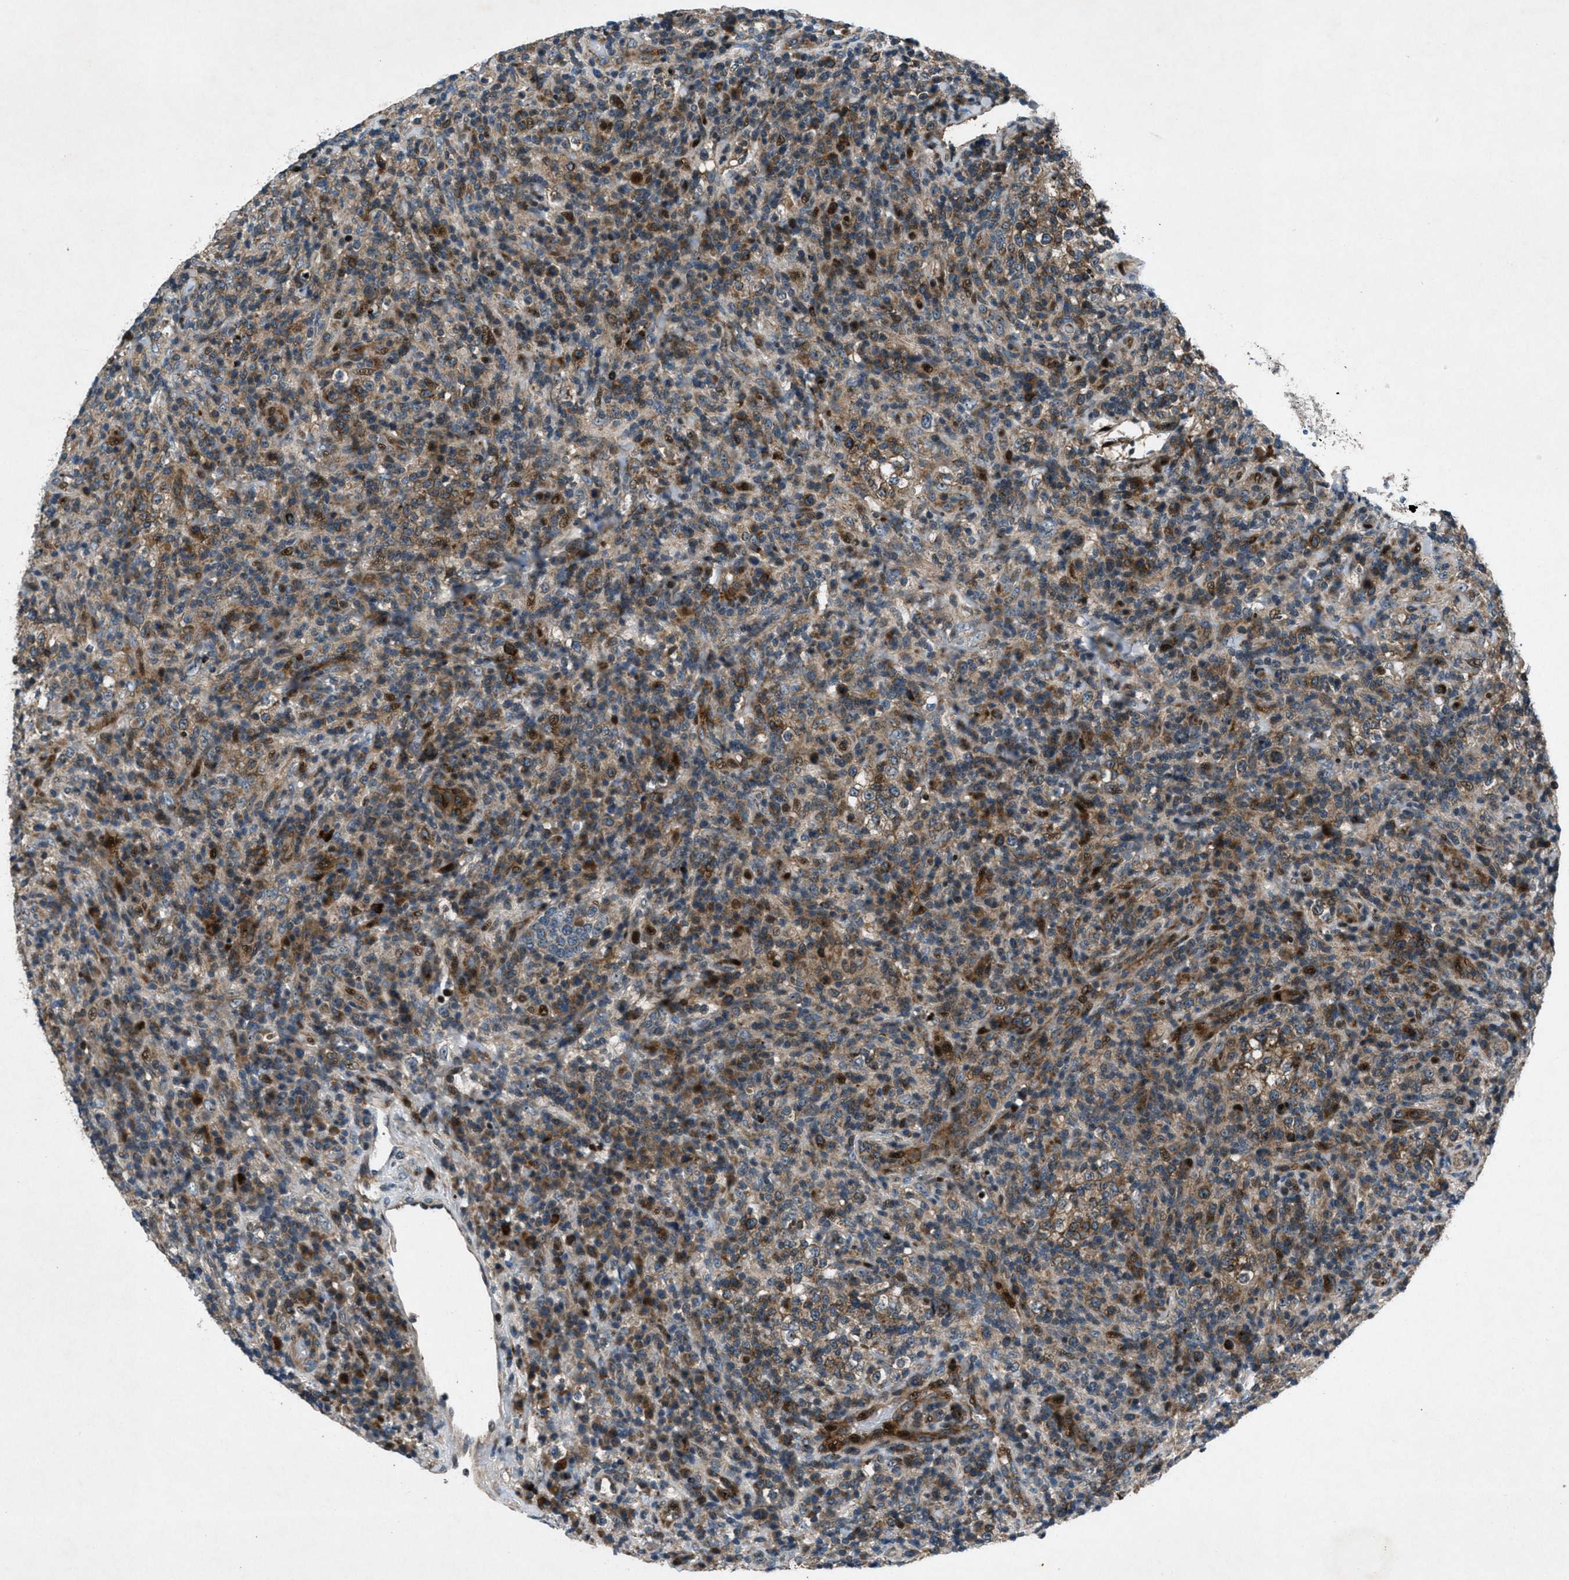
{"staining": {"intensity": "moderate", "quantity": ">75%", "location": "cytoplasmic/membranous"}, "tissue": "lymphoma", "cell_type": "Tumor cells", "image_type": "cancer", "snomed": [{"axis": "morphology", "description": "Malignant lymphoma, non-Hodgkin's type, High grade"}, {"axis": "topography", "description": "Lymph node"}], "caption": "This is a histology image of immunohistochemistry staining of malignant lymphoma, non-Hodgkin's type (high-grade), which shows moderate staining in the cytoplasmic/membranous of tumor cells.", "gene": "CLEC2D", "patient": {"sex": "female", "age": 76}}